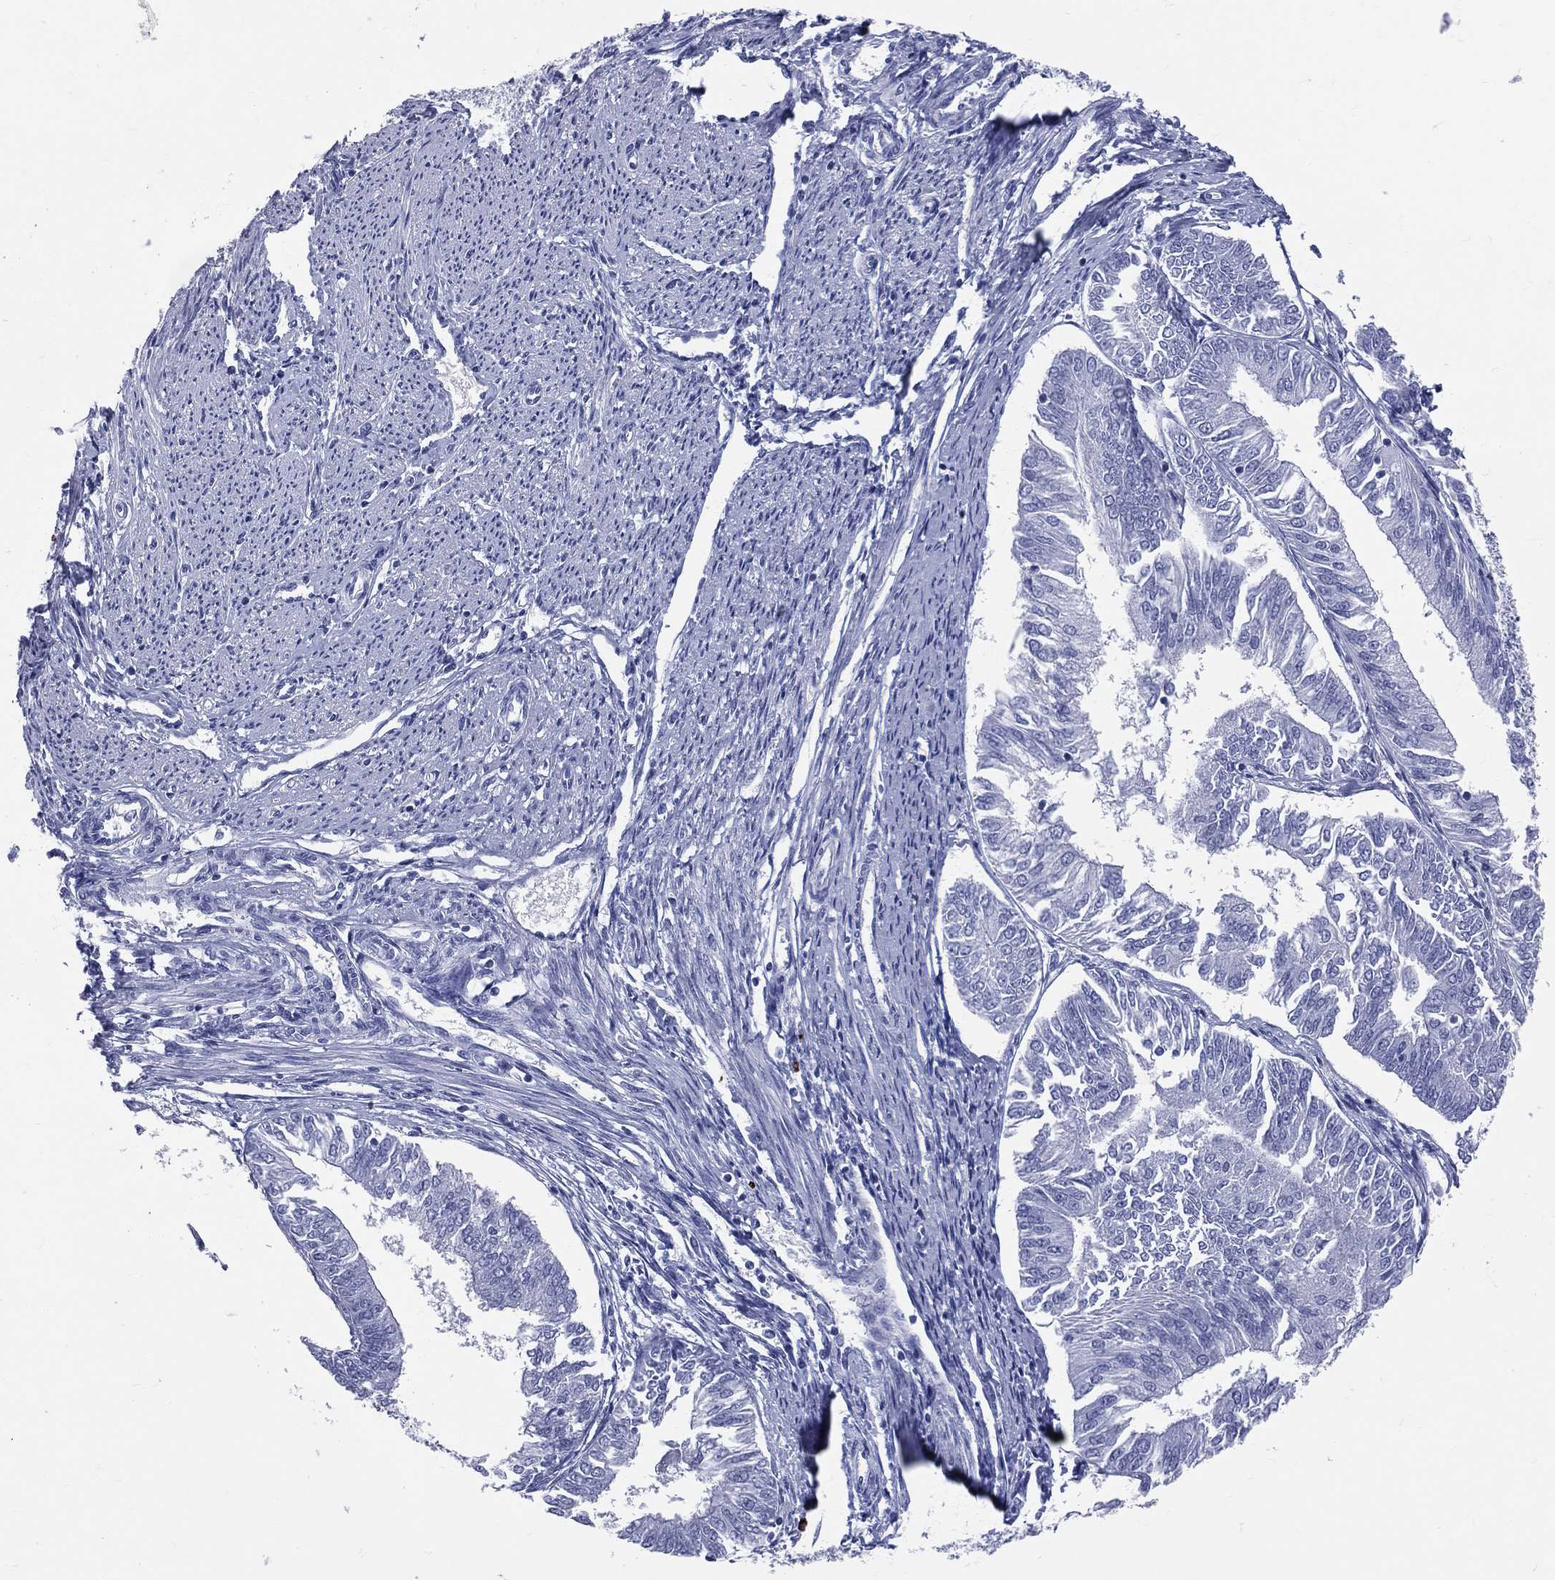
{"staining": {"intensity": "negative", "quantity": "none", "location": "none"}, "tissue": "endometrial cancer", "cell_type": "Tumor cells", "image_type": "cancer", "snomed": [{"axis": "morphology", "description": "Adenocarcinoma, NOS"}, {"axis": "topography", "description": "Endometrium"}], "caption": "This is an immunohistochemistry (IHC) micrograph of endometrial cancer. There is no positivity in tumor cells.", "gene": "PGLYRP1", "patient": {"sex": "female", "age": 58}}